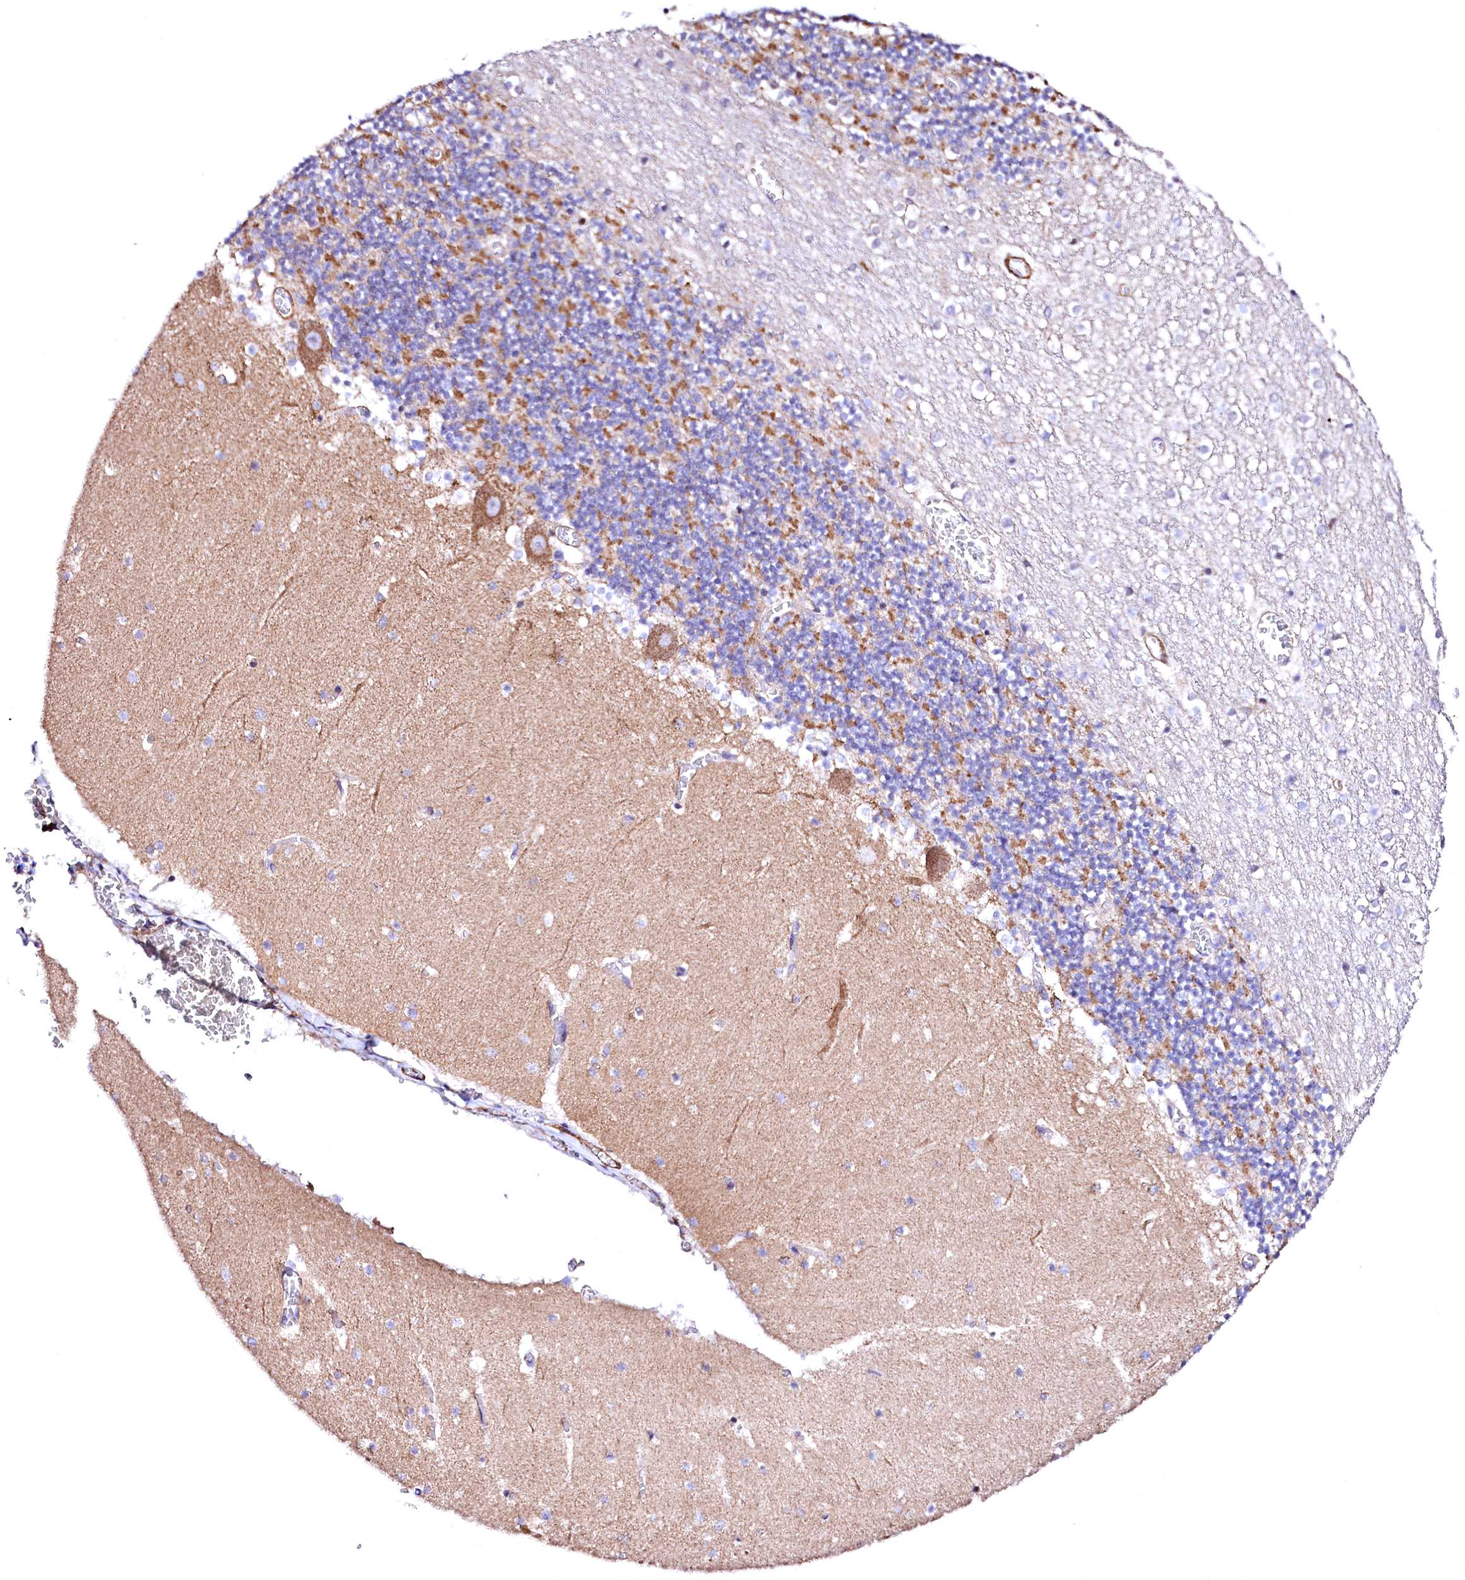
{"staining": {"intensity": "moderate", "quantity": ">75%", "location": "cytoplasmic/membranous"}, "tissue": "cerebellum", "cell_type": "Cells in granular layer", "image_type": "normal", "snomed": [{"axis": "morphology", "description": "Normal tissue, NOS"}, {"axis": "topography", "description": "Cerebellum"}], "caption": "Protein expression analysis of benign human cerebellum reveals moderate cytoplasmic/membranous positivity in about >75% of cells in granular layer. The staining was performed using DAB (3,3'-diaminobenzidine), with brown indicating positive protein expression. Nuclei are stained blue with hematoxylin.", "gene": "GPR176", "patient": {"sex": "female", "age": 28}}